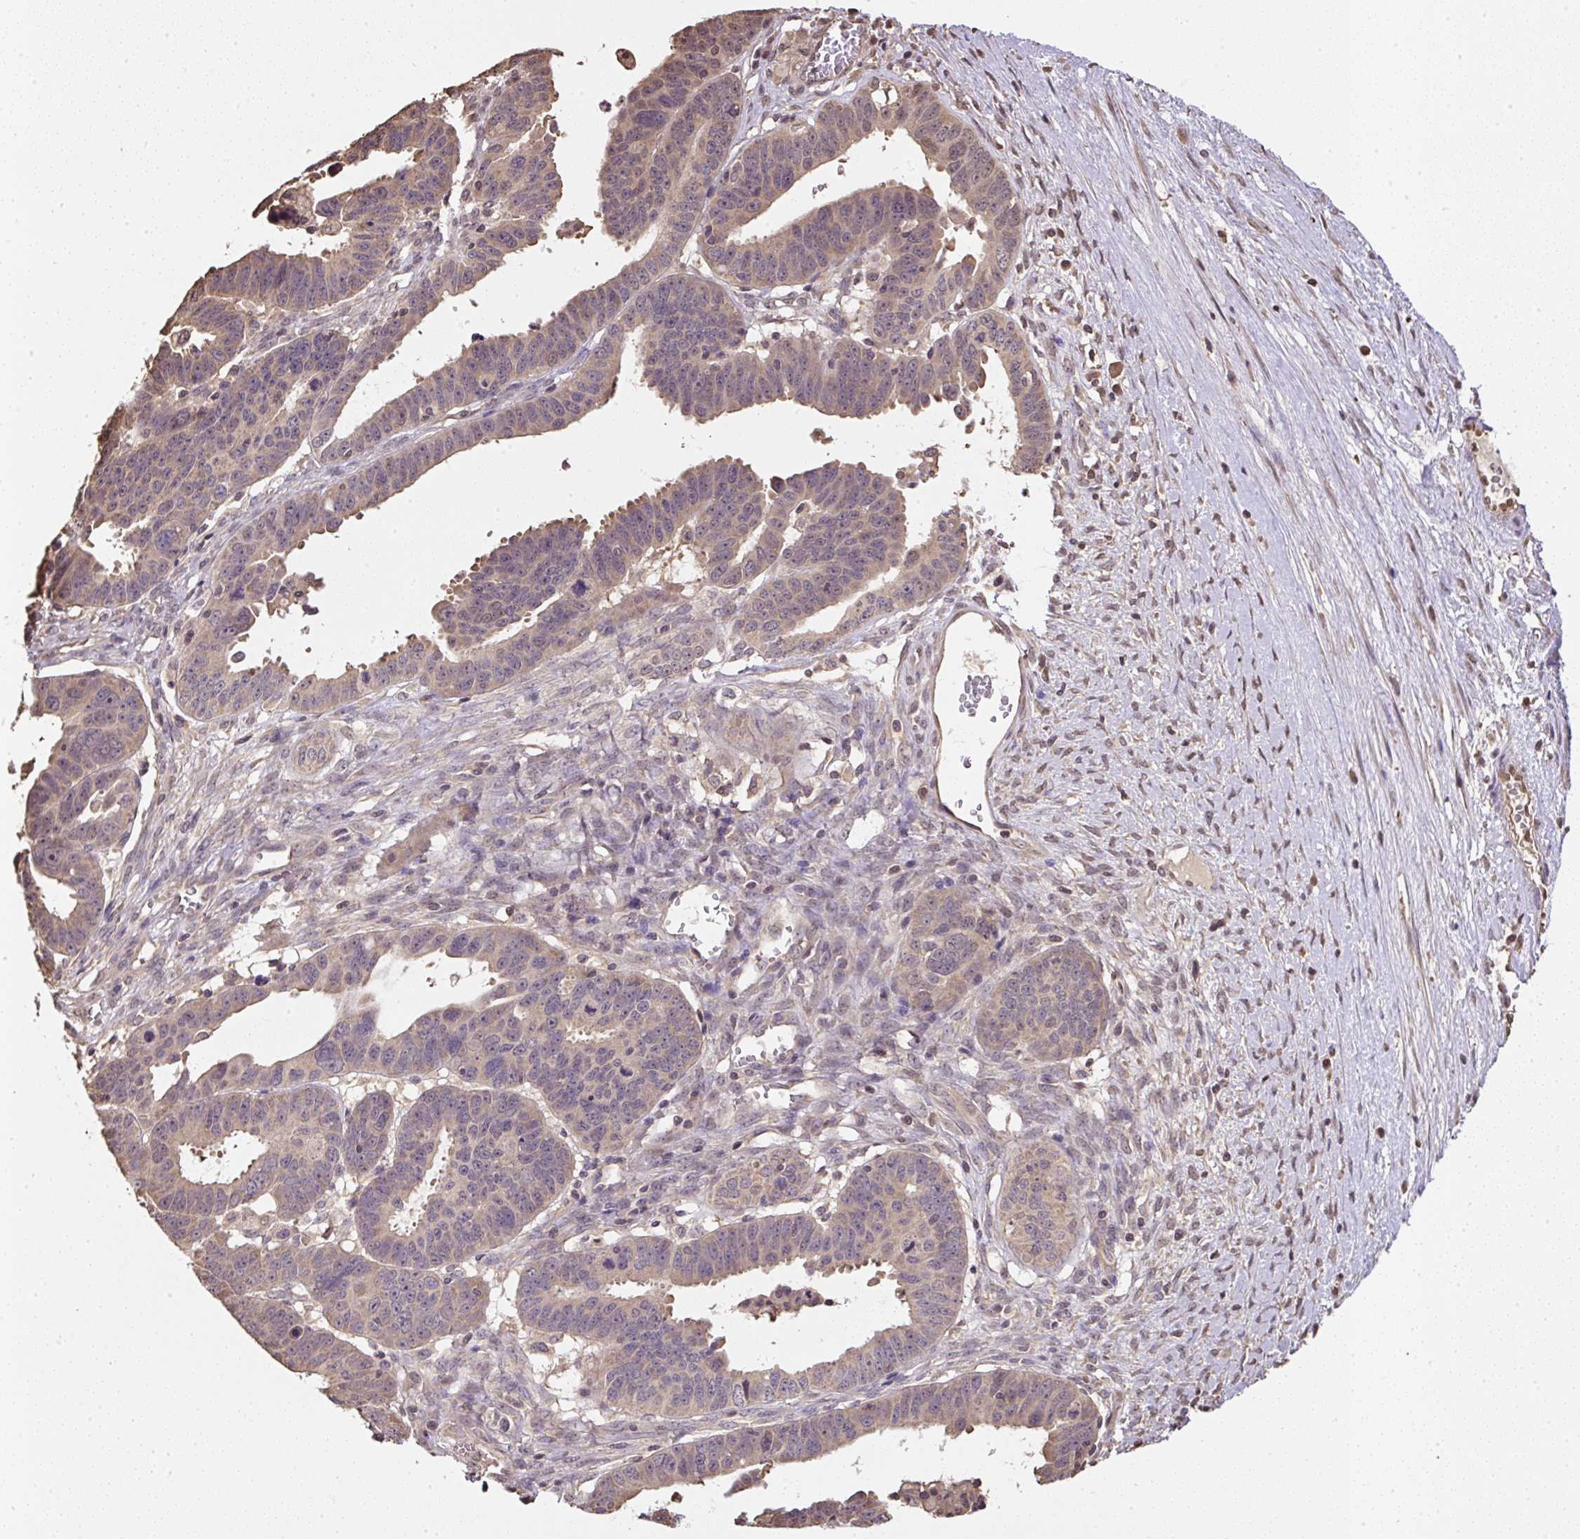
{"staining": {"intensity": "weak", "quantity": ">75%", "location": "cytoplasmic/membranous"}, "tissue": "ovarian cancer", "cell_type": "Tumor cells", "image_type": "cancer", "snomed": [{"axis": "morphology", "description": "Carcinoma, endometroid"}, {"axis": "morphology", "description": "Cystadenocarcinoma, serous, NOS"}, {"axis": "topography", "description": "Ovary"}], "caption": "Immunohistochemistry (DAB) staining of serous cystadenocarcinoma (ovarian) demonstrates weak cytoplasmic/membranous protein expression in about >75% of tumor cells. (brown staining indicates protein expression, while blue staining denotes nuclei).", "gene": "TMEM170B", "patient": {"sex": "female", "age": 45}}